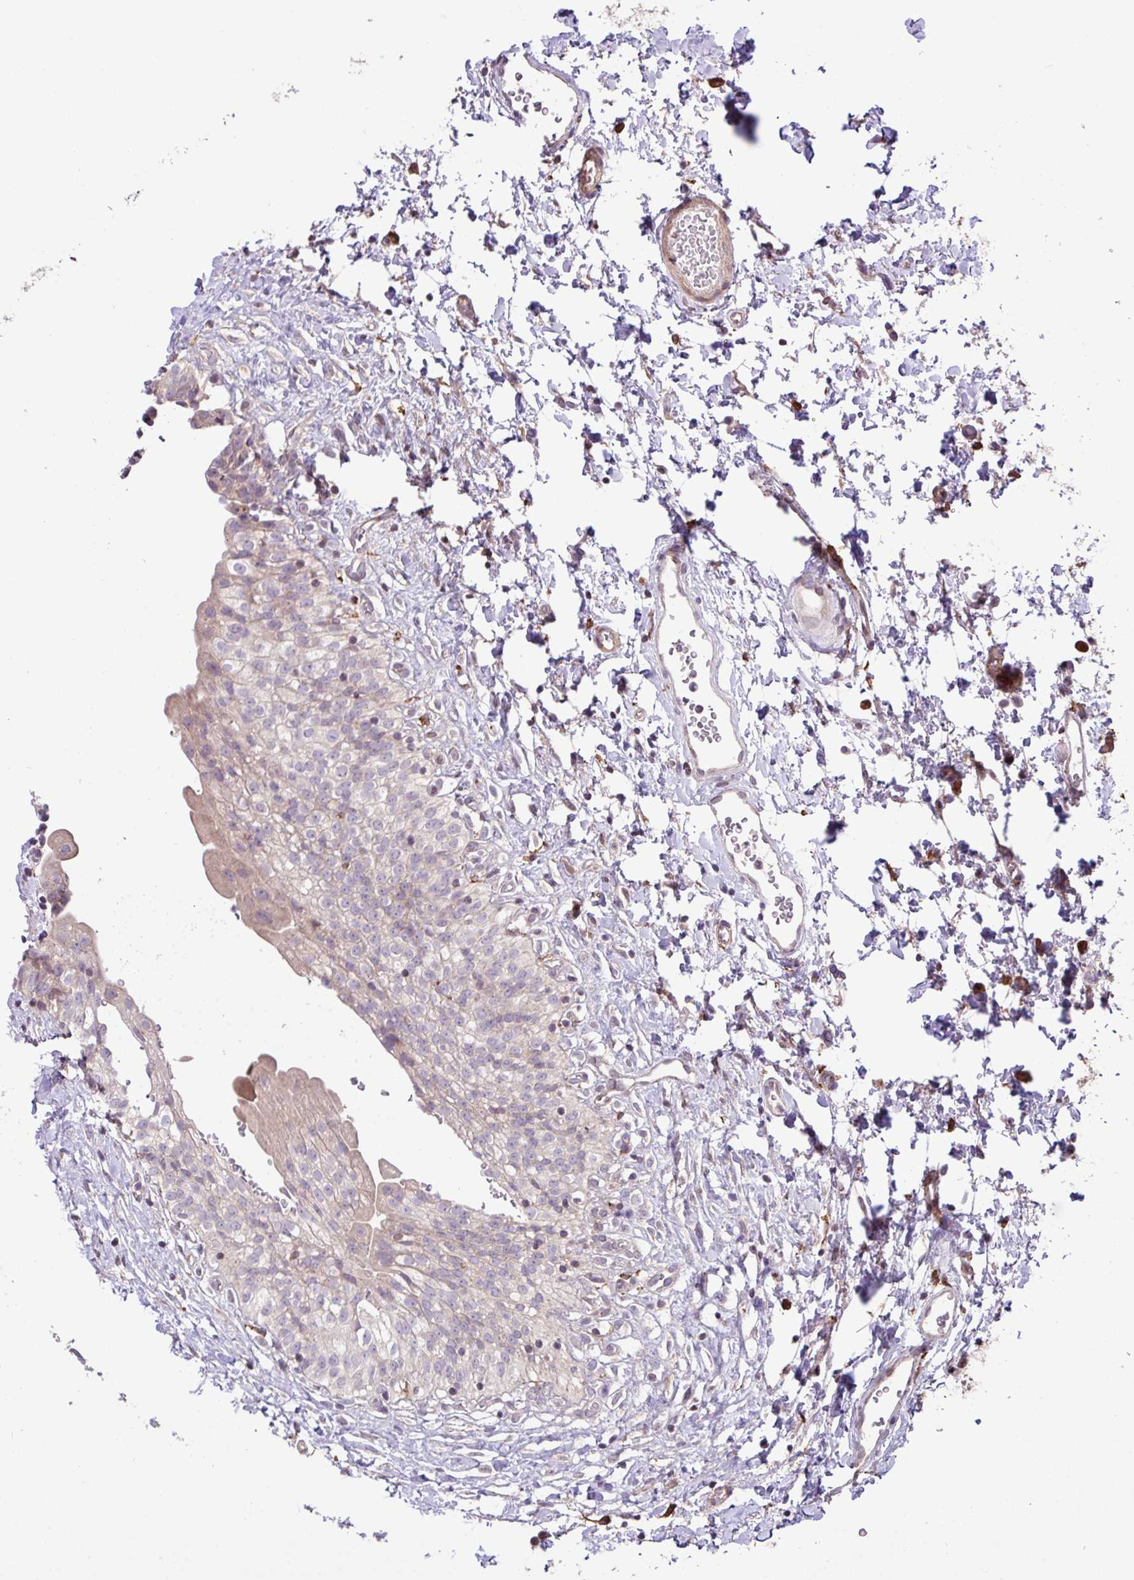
{"staining": {"intensity": "moderate", "quantity": "25%-75%", "location": "cytoplasmic/membranous"}, "tissue": "urinary bladder", "cell_type": "Urothelial cells", "image_type": "normal", "snomed": [{"axis": "morphology", "description": "Normal tissue, NOS"}, {"axis": "topography", "description": "Urinary bladder"}], "caption": "About 25%-75% of urothelial cells in benign urinary bladder demonstrate moderate cytoplasmic/membranous protein positivity as visualized by brown immunohistochemical staining.", "gene": "ARHGEF25", "patient": {"sex": "male", "age": 51}}